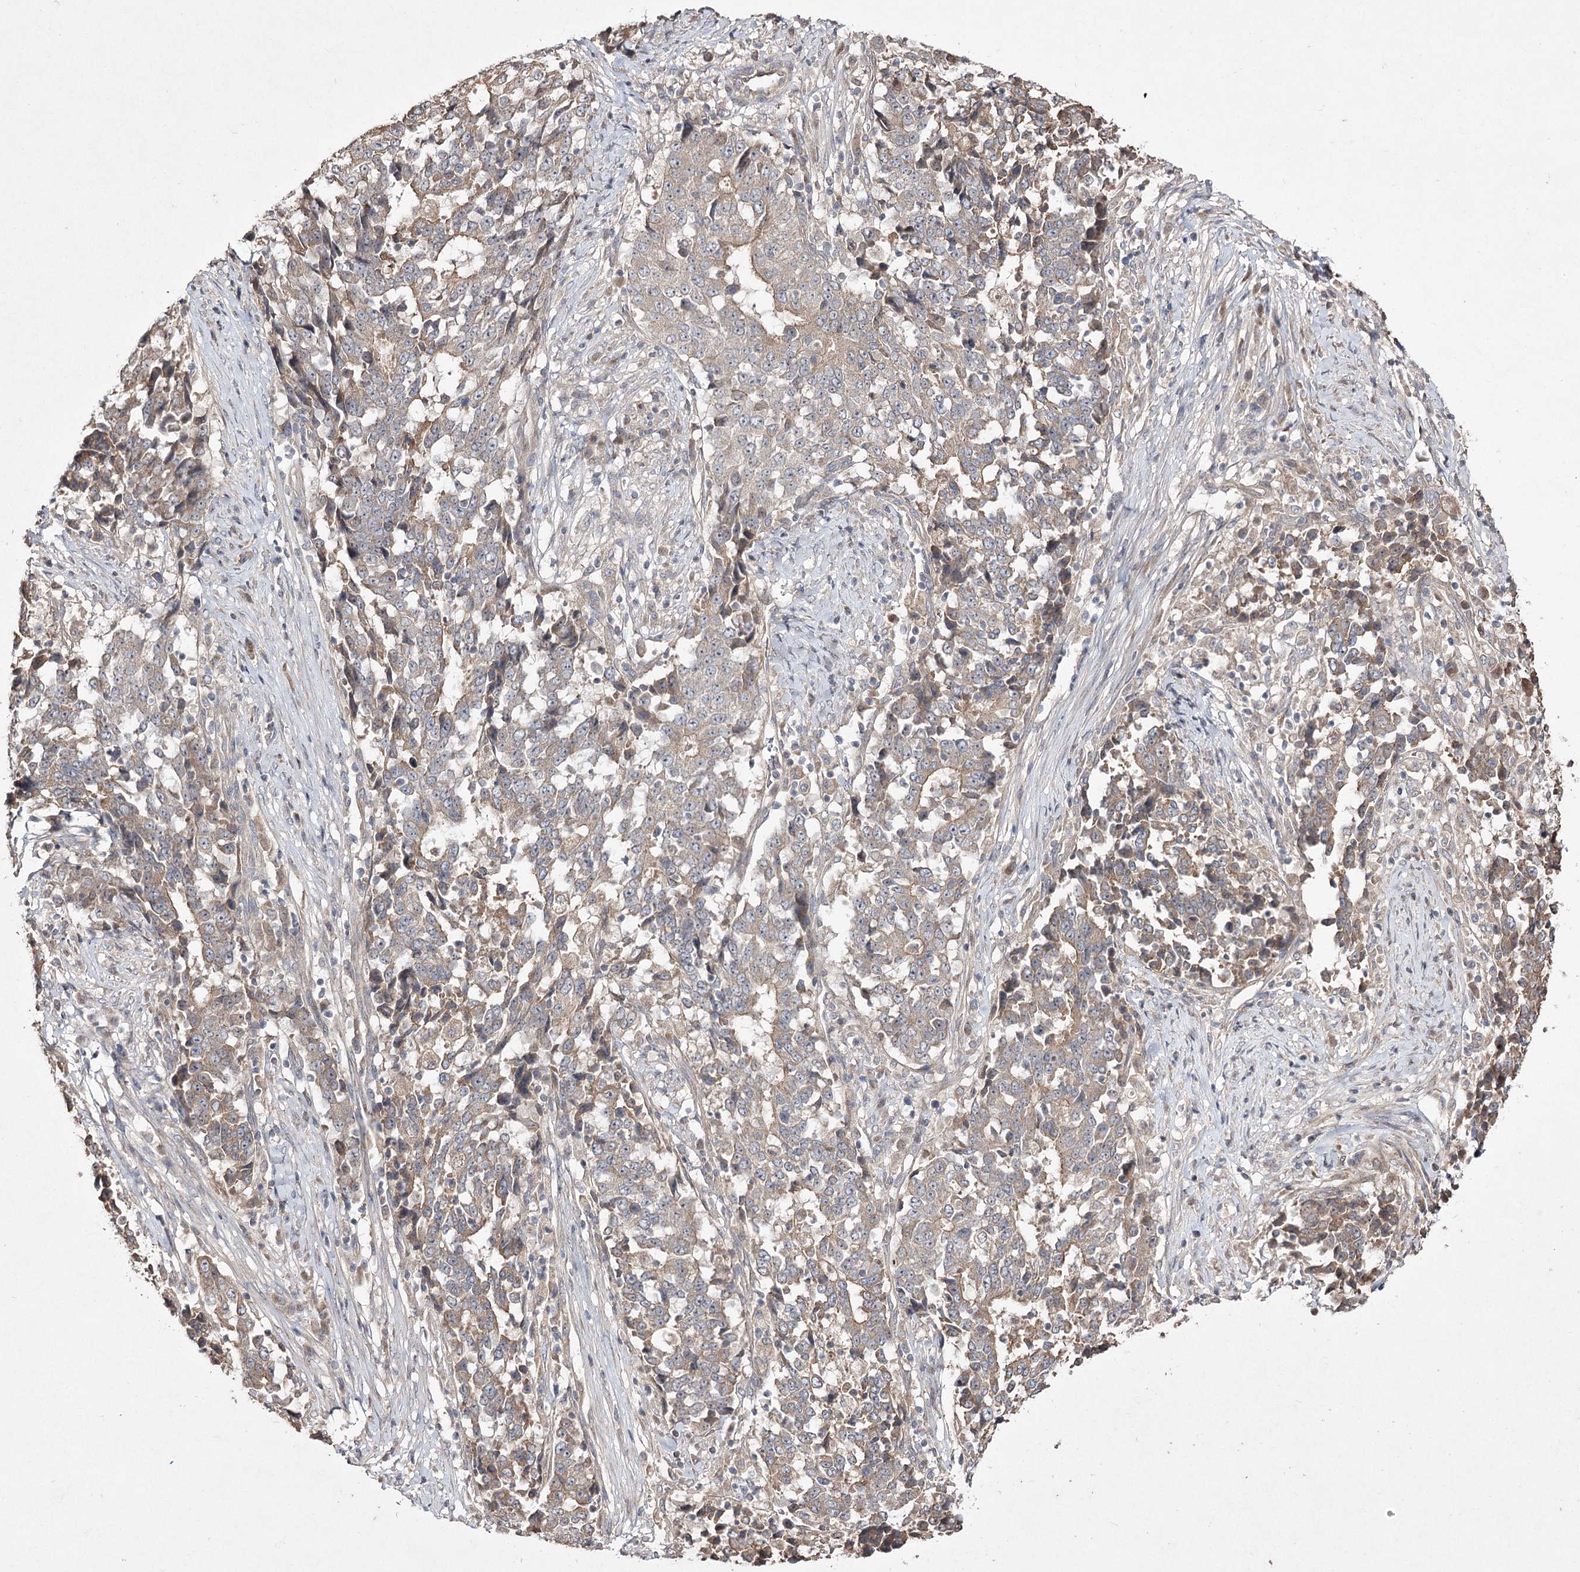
{"staining": {"intensity": "moderate", "quantity": ">75%", "location": "cytoplasmic/membranous"}, "tissue": "stomach cancer", "cell_type": "Tumor cells", "image_type": "cancer", "snomed": [{"axis": "morphology", "description": "Adenocarcinoma, NOS"}, {"axis": "topography", "description": "Stomach"}], "caption": "Stomach adenocarcinoma stained for a protein exhibits moderate cytoplasmic/membranous positivity in tumor cells.", "gene": "FANCL", "patient": {"sex": "male", "age": 59}}